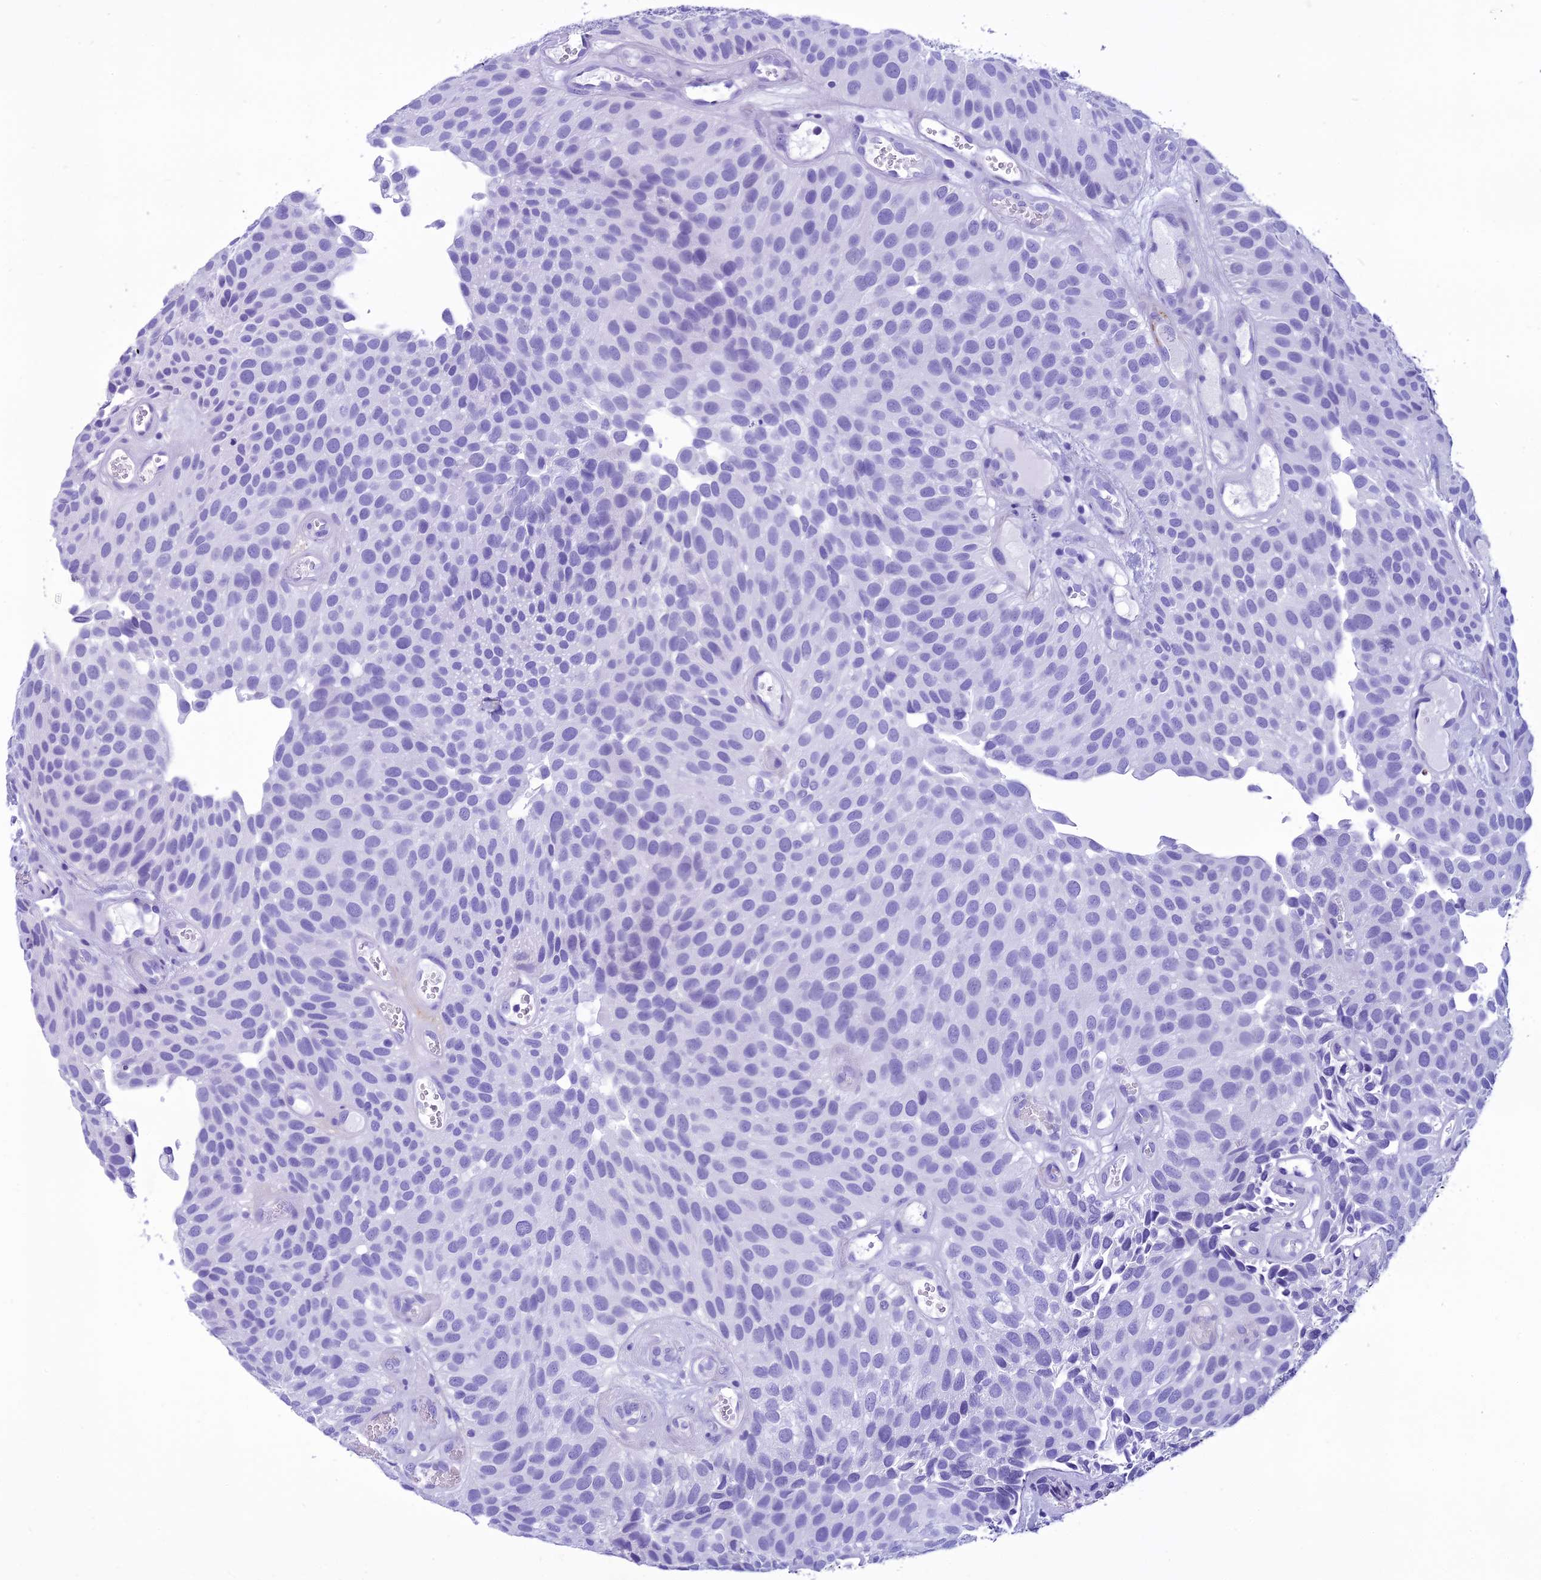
{"staining": {"intensity": "negative", "quantity": "none", "location": "none"}, "tissue": "urothelial cancer", "cell_type": "Tumor cells", "image_type": "cancer", "snomed": [{"axis": "morphology", "description": "Urothelial carcinoma, Low grade"}, {"axis": "topography", "description": "Urinary bladder"}], "caption": "IHC histopathology image of neoplastic tissue: urothelial cancer stained with DAB (3,3'-diaminobenzidine) exhibits no significant protein expression in tumor cells.", "gene": "KCTD14", "patient": {"sex": "male", "age": 89}}